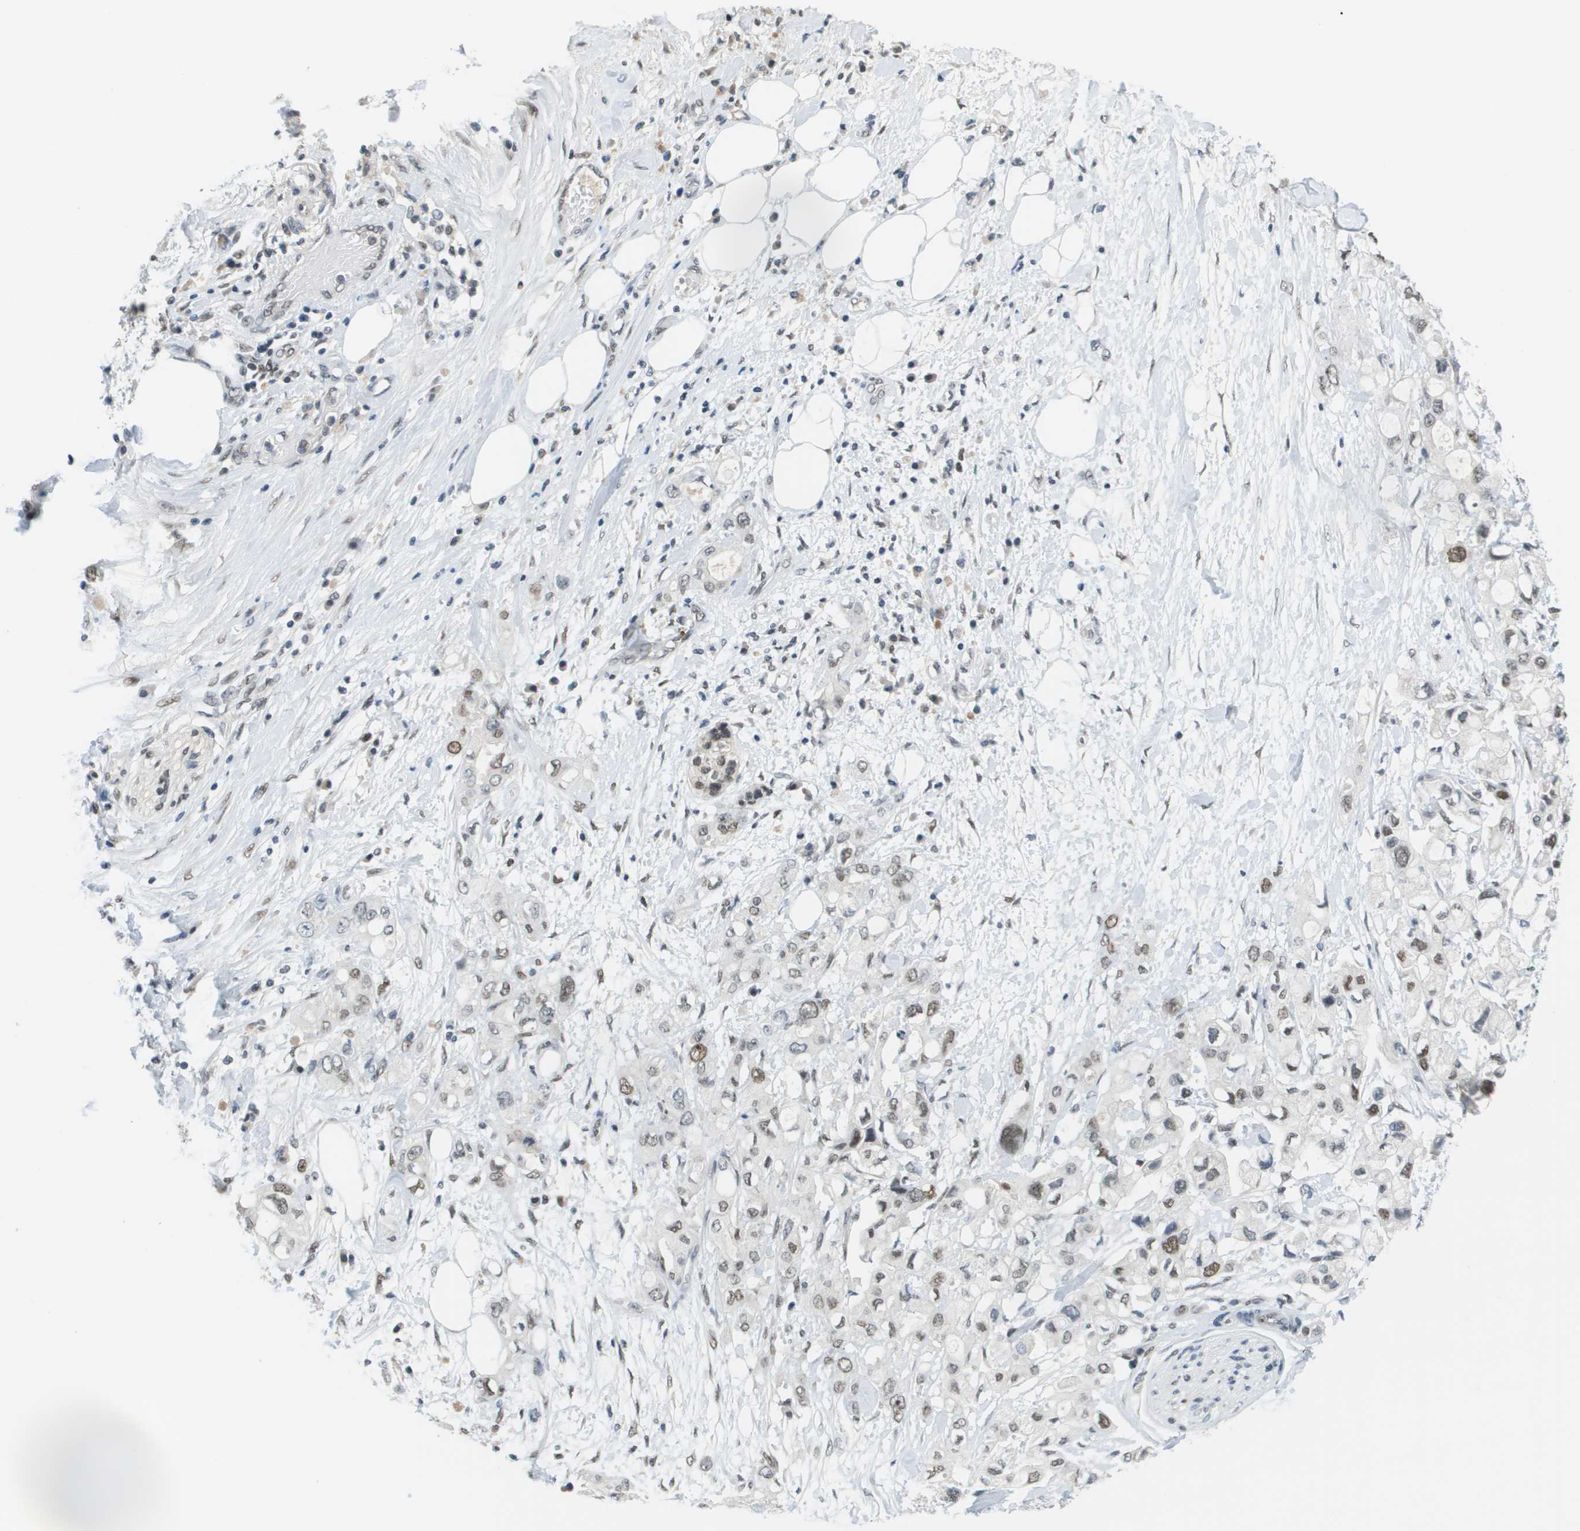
{"staining": {"intensity": "moderate", "quantity": "25%-75%", "location": "nuclear"}, "tissue": "pancreatic cancer", "cell_type": "Tumor cells", "image_type": "cancer", "snomed": [{"axis": "morphology", "description": "Adenocarcinoma, NOS"}, {"axis": "topography", "description": "Pancreas"}], "caption": "Immunohistochemical staining of pancreatic cancer shows moderate nuclear protein staining in about 25%-75% of tumor cells.", "gene": "CBX5", "patient": {"sex": "female", "age": 56}}